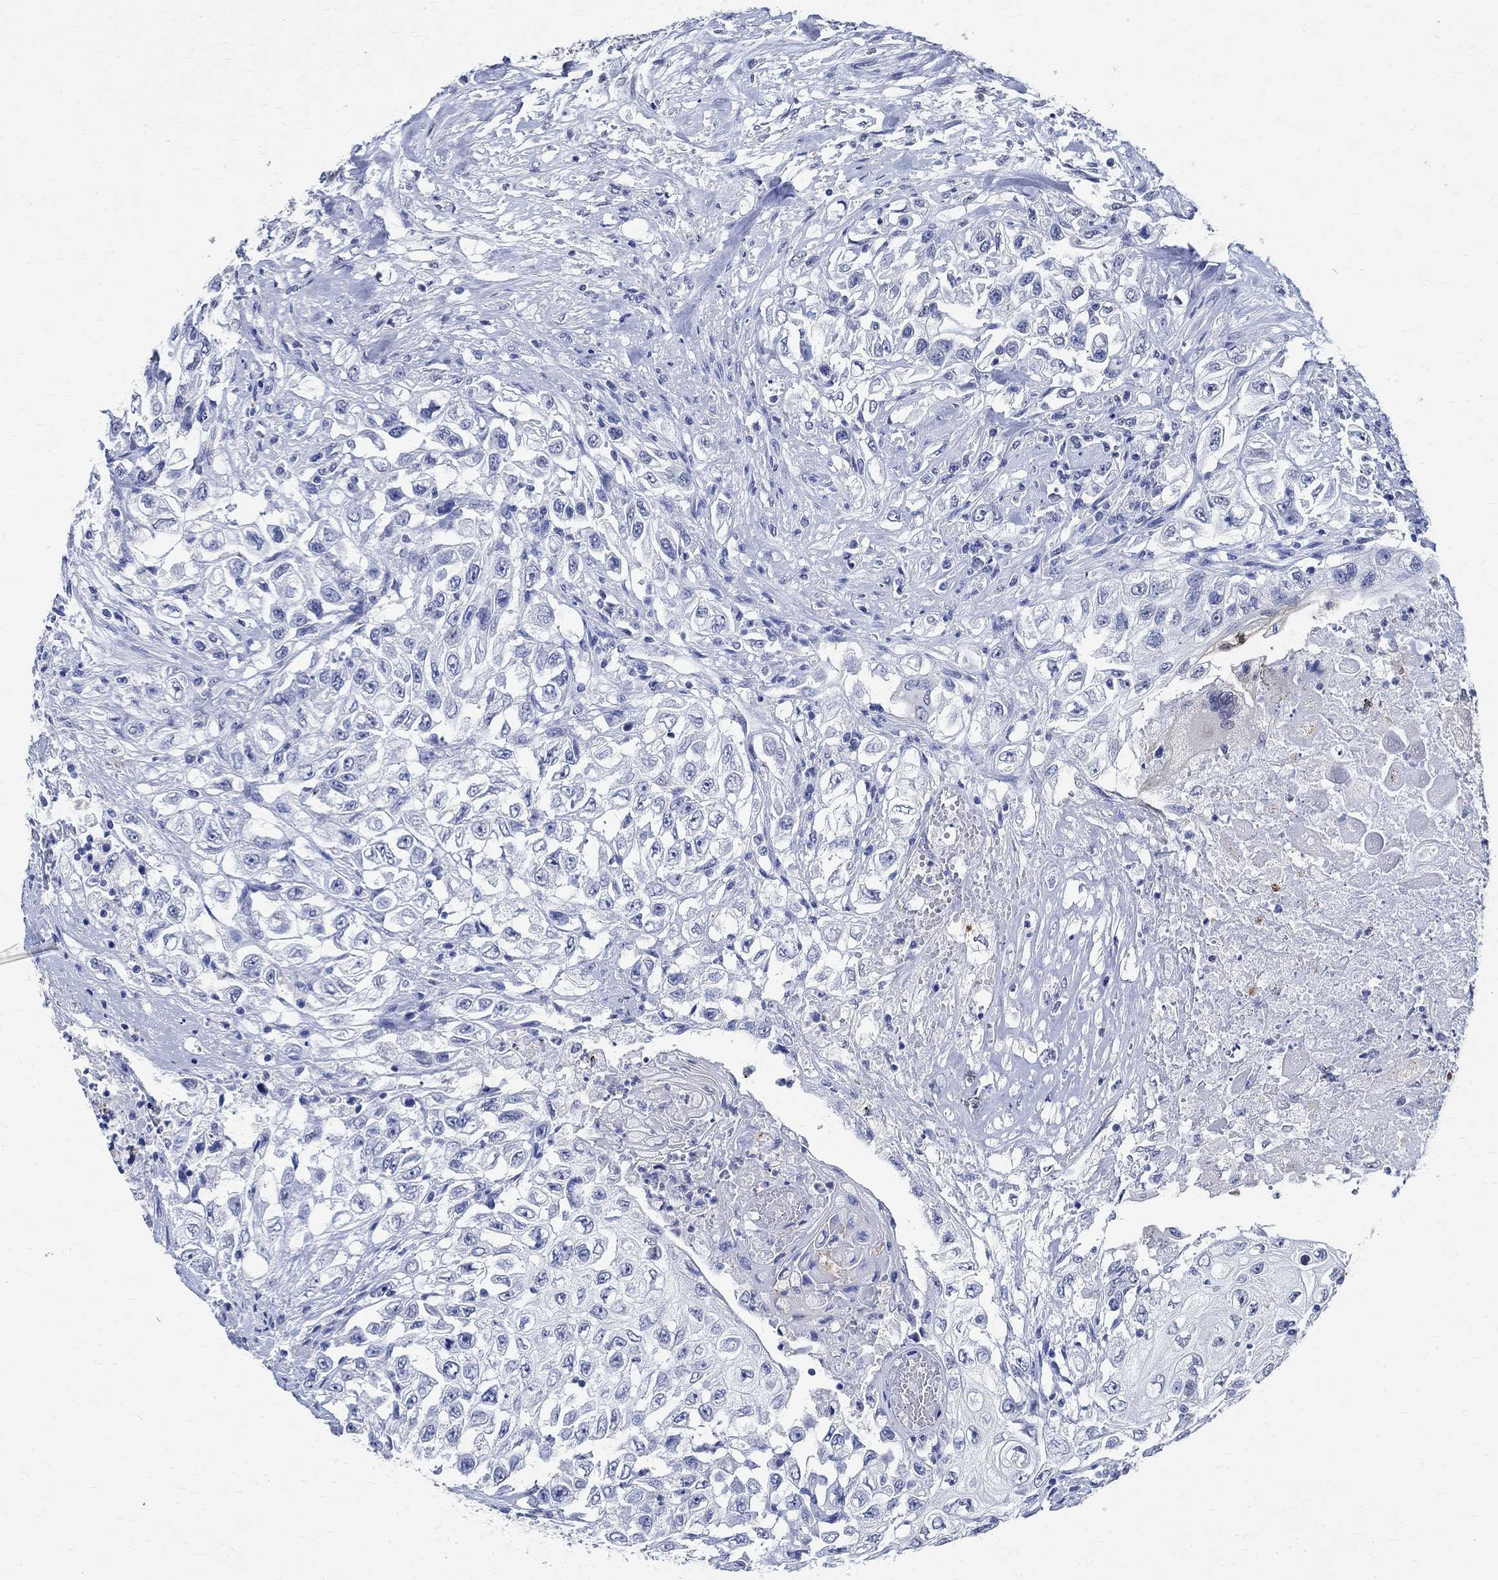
{"staining": {"intensity": "negative", "quantity": "none", "location": "none"}, "tissue": "urothelial cancer", "cell_type": "Tumor cells", "image_type": "cancer", "snomed": [{"axis": "morphology", "description": "Urothelial carcinoma, High grade"}, {"axis": "topography", "description": "Urinary bladder"}], "caption": "This is an immunohistochemistry micrograph of urothelial cancer. There is no expression in tumor cells.", "gene": "TMEM221", "patient": {"sex": "female", "age": 56}}